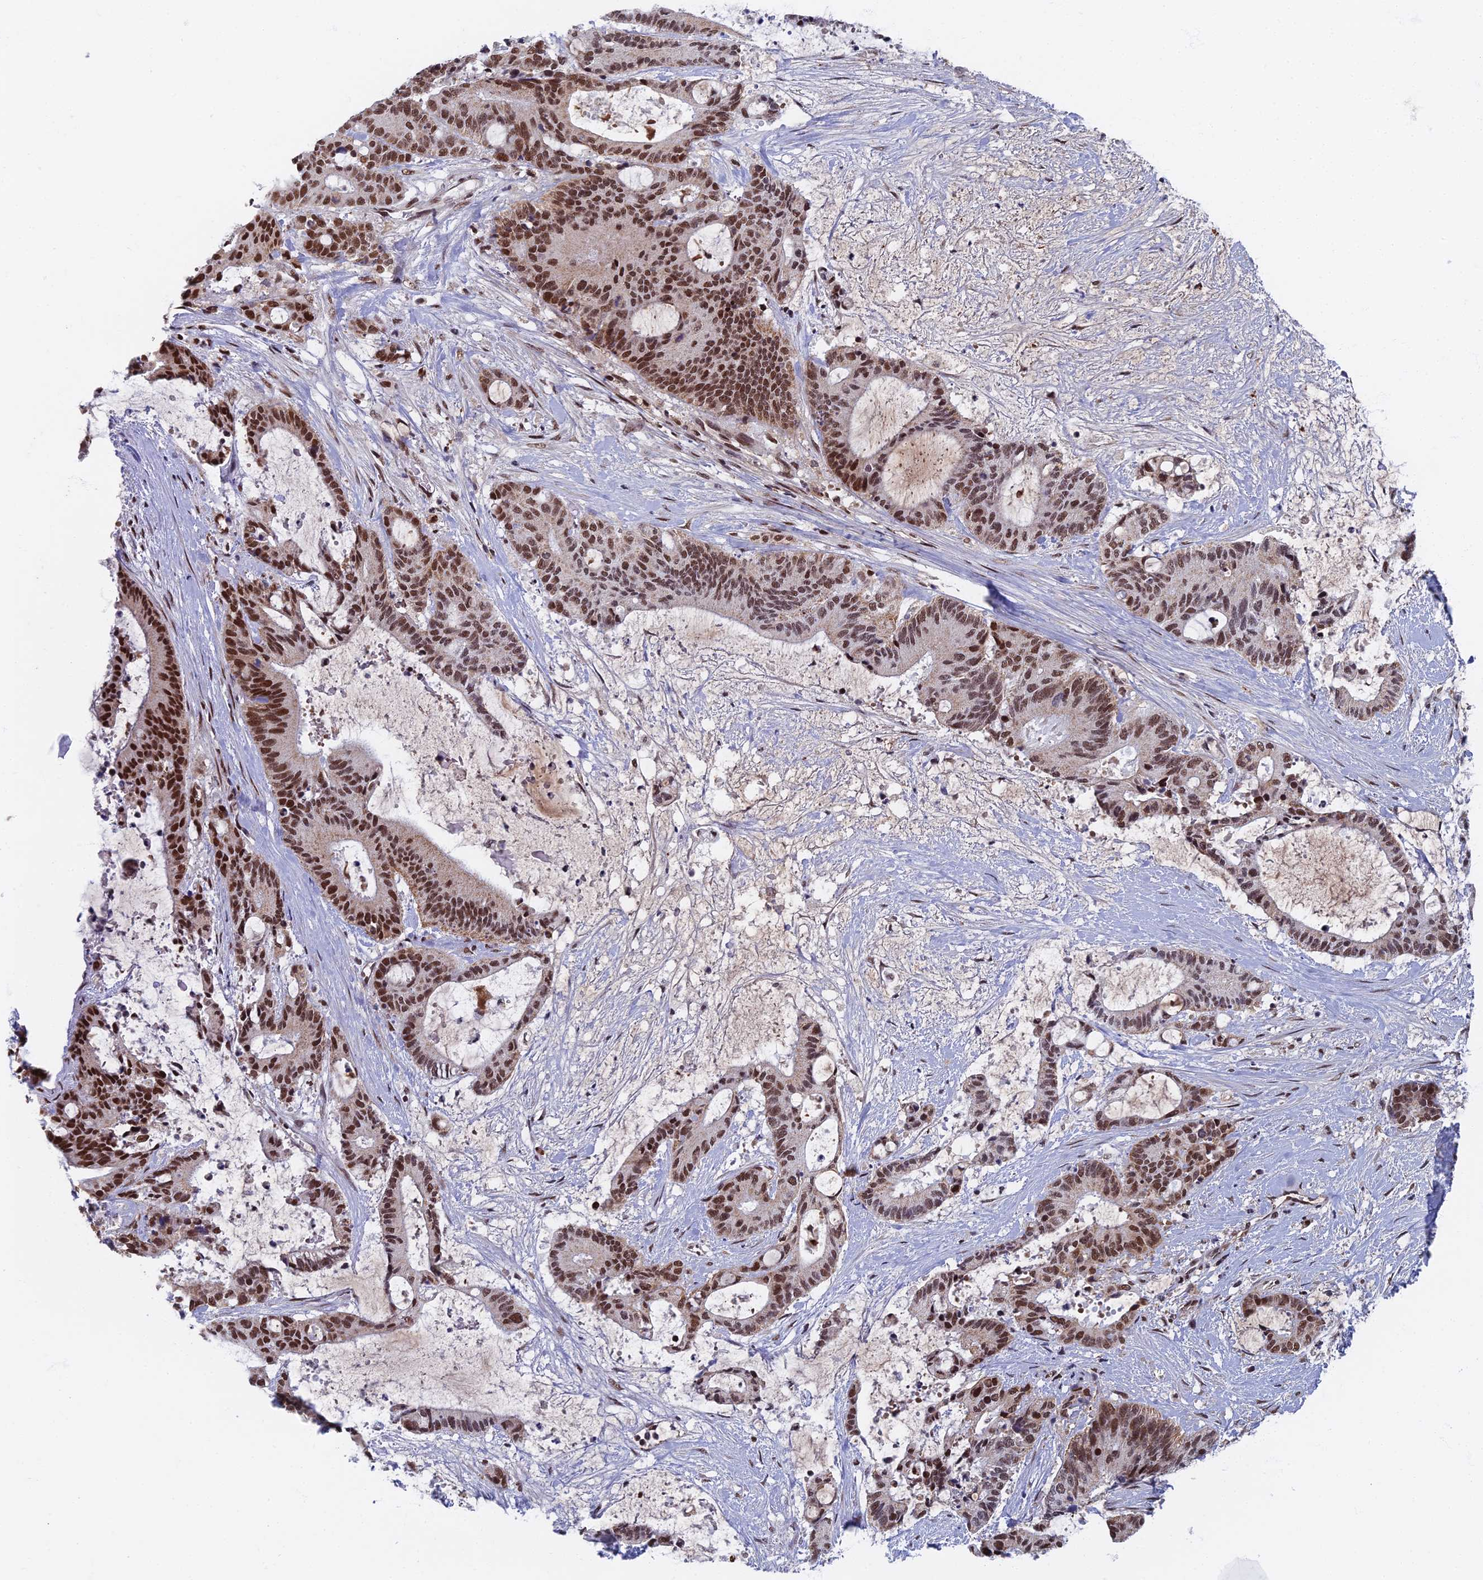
{"staining": {"intensity": "moderate", "quantity": ">75%", "location": "nuclear"}, "tissue": "liver cancer", "cell_type": "Tumor cells", "image_type": "cancer", "snomed": [{"axis": "morphology", "description": "Normal tissue, NOS"}, {"axis": "morphology", "description": "Cholangiocarcinoma"}, {"axis": "topography", "description": "Liver"}, {"axis": "topography", "description": "Peripheral nerve tissue"}], "caption": "Immunohistochemical staining of human cholangiocarcinoma (liver) displays medium levels of moderate nuclear protein positivity in about >75% of tumor cells.", "gene": "TAF13", "patient": {"sex": "female", "age": 73}}